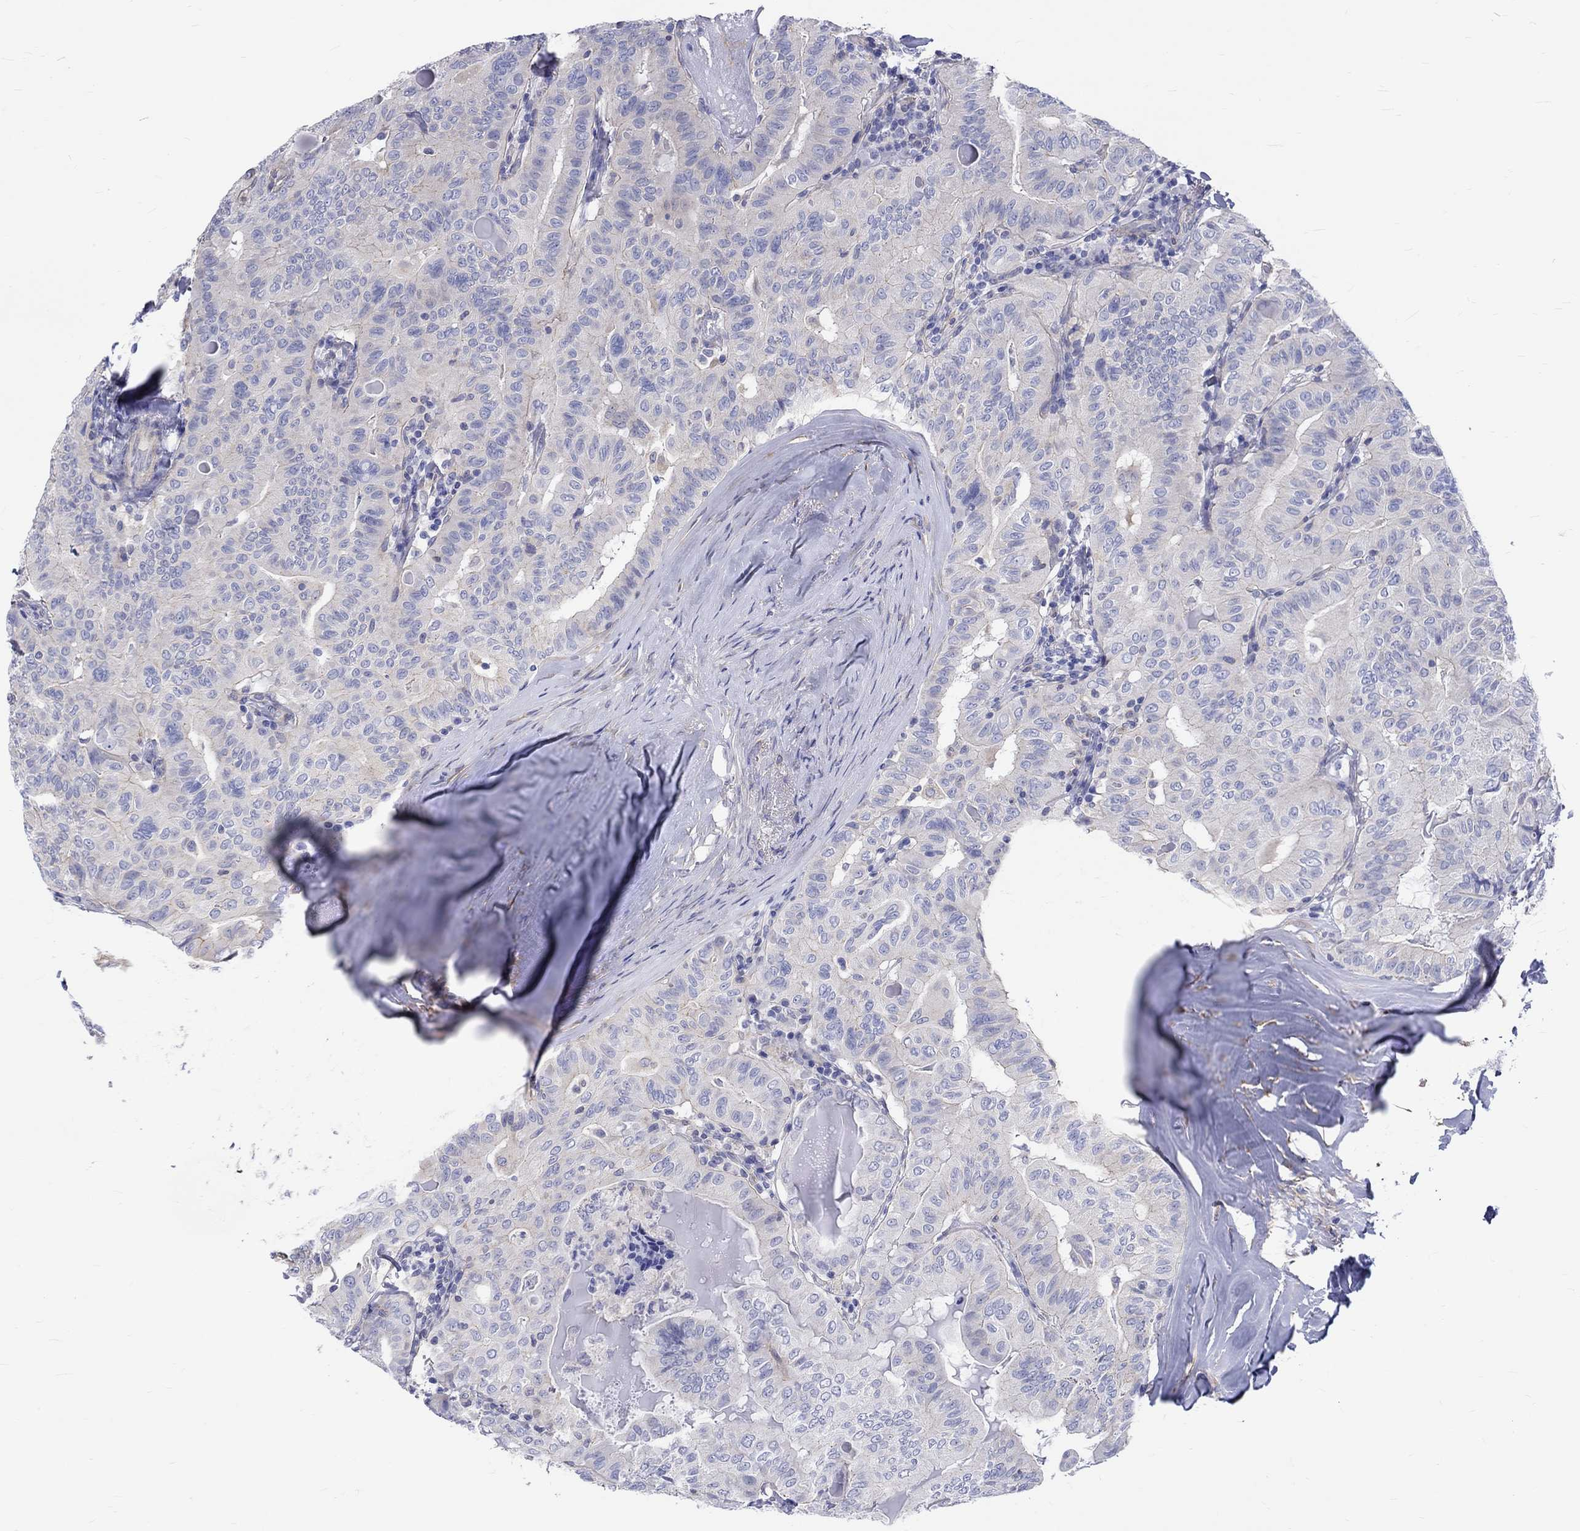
{"staining": {"intensity": "negative", "quantity": "none", "location": "none"}, "tissue": "thyroid cancer", "cell_type": "Tumor cells", "image_type": "cancer", "snomed": [{"axis": "morphology", "description": "Papillary adenocarcinoma, NOS"}, {"axis": "topography", "description": "Thyroid gland"}], "caption": "Immunohistochemistry photomicrograph of neoplastic tissue: thyroid cancer stained with DAB demonstrates no significant protein positivity in tumor cells.", "gene": "SH2D7", "patient": {"sex": "female", "age": 68}}